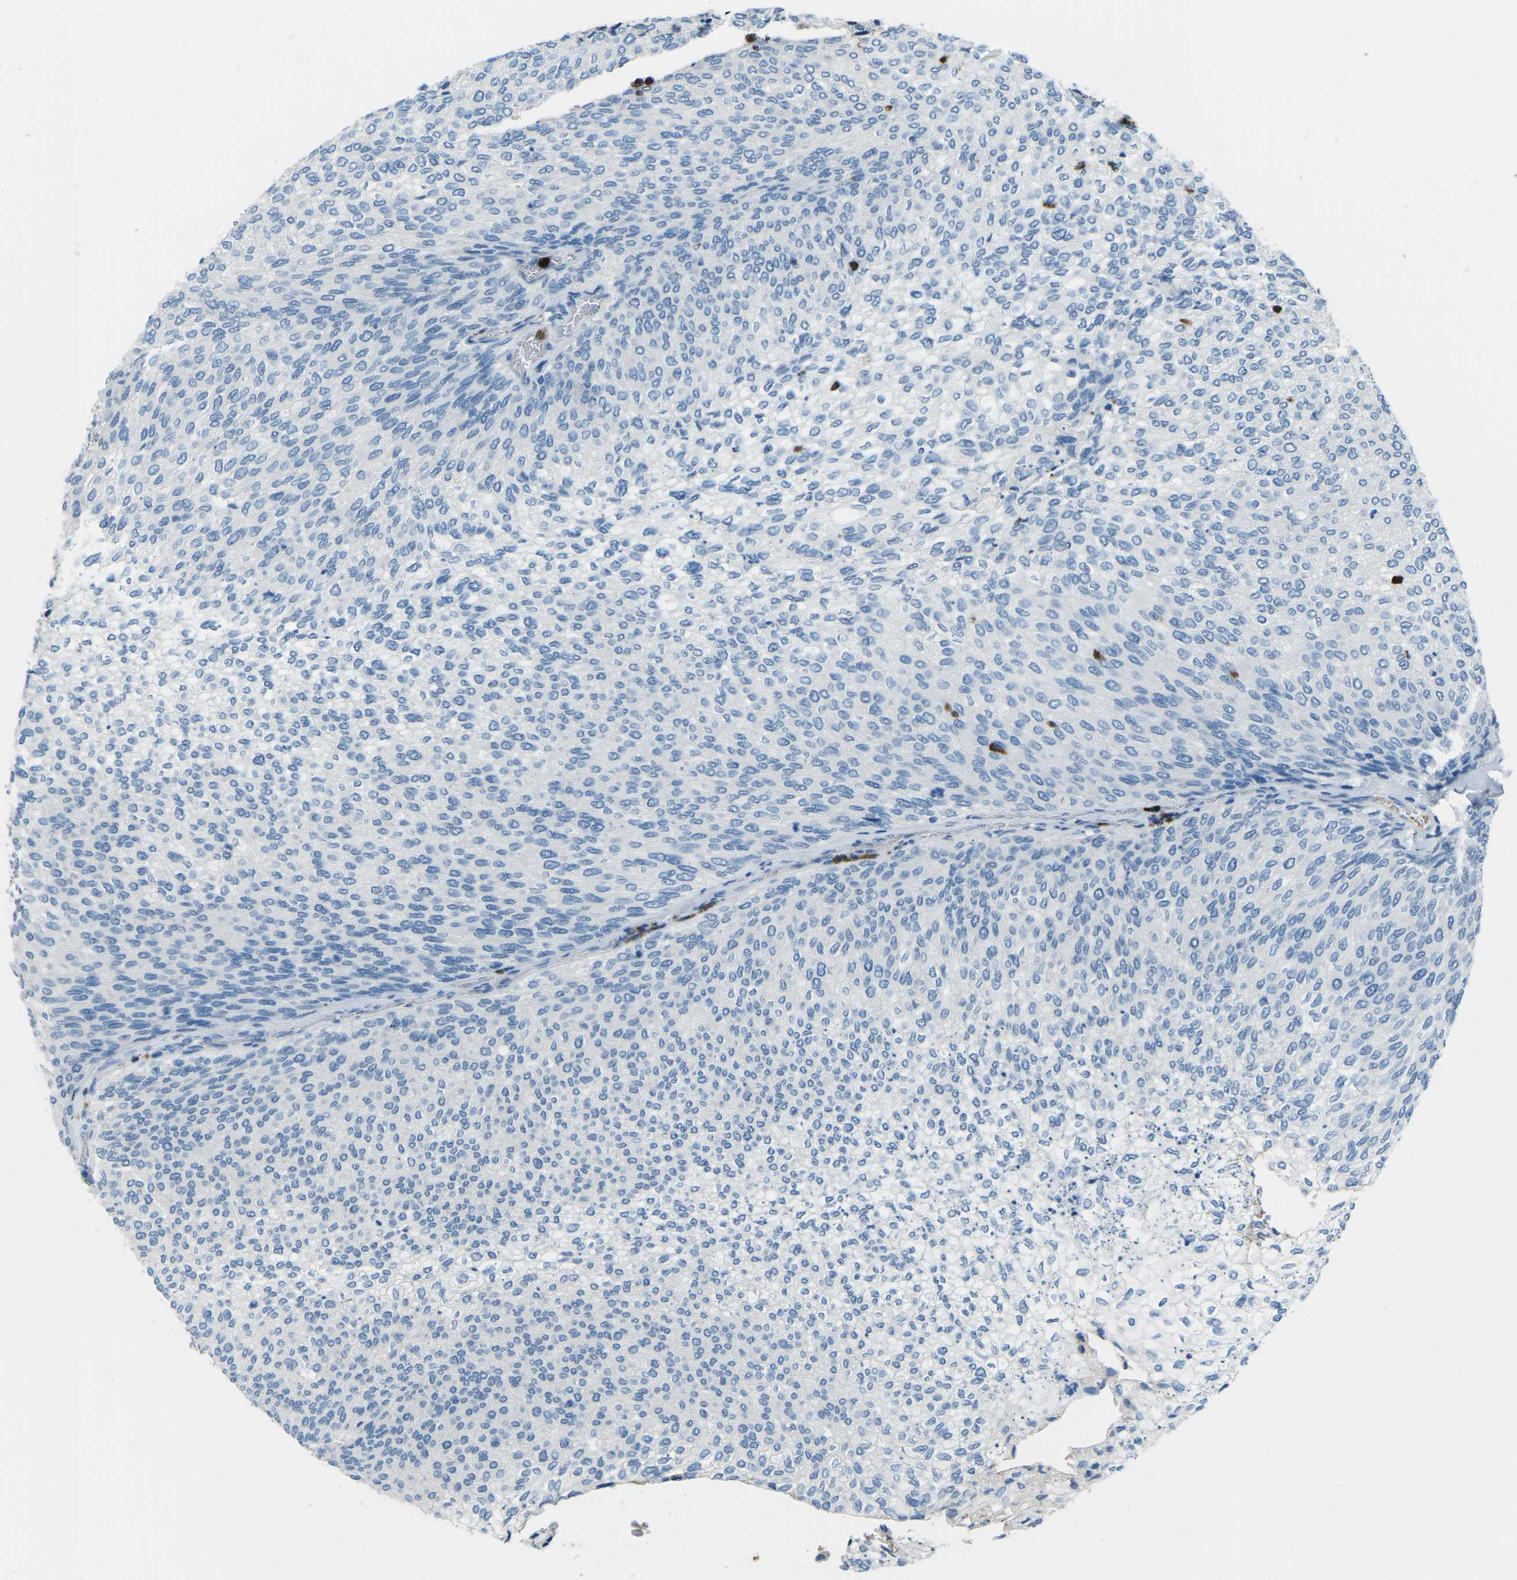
{"staining": {"intensity": "negative", "quantity": "none", "location": "none"}, "tissue": "urothelial cancer", "cell_type": "Tumor cells", "image_type": "cancer", "snomed": [{"axis": "morphology", "description": "Urothelial carcinoma, Low grade"}, {"axis": "topography", "description": "Urinary bladder"}], "caption": "DAB immunohistochemical staining of low-grade urothelial carcinoma demonstrates no significant expression in tumor cells.", "gene": "FCN1", "patient": {"sex": "female", "age": 79}}